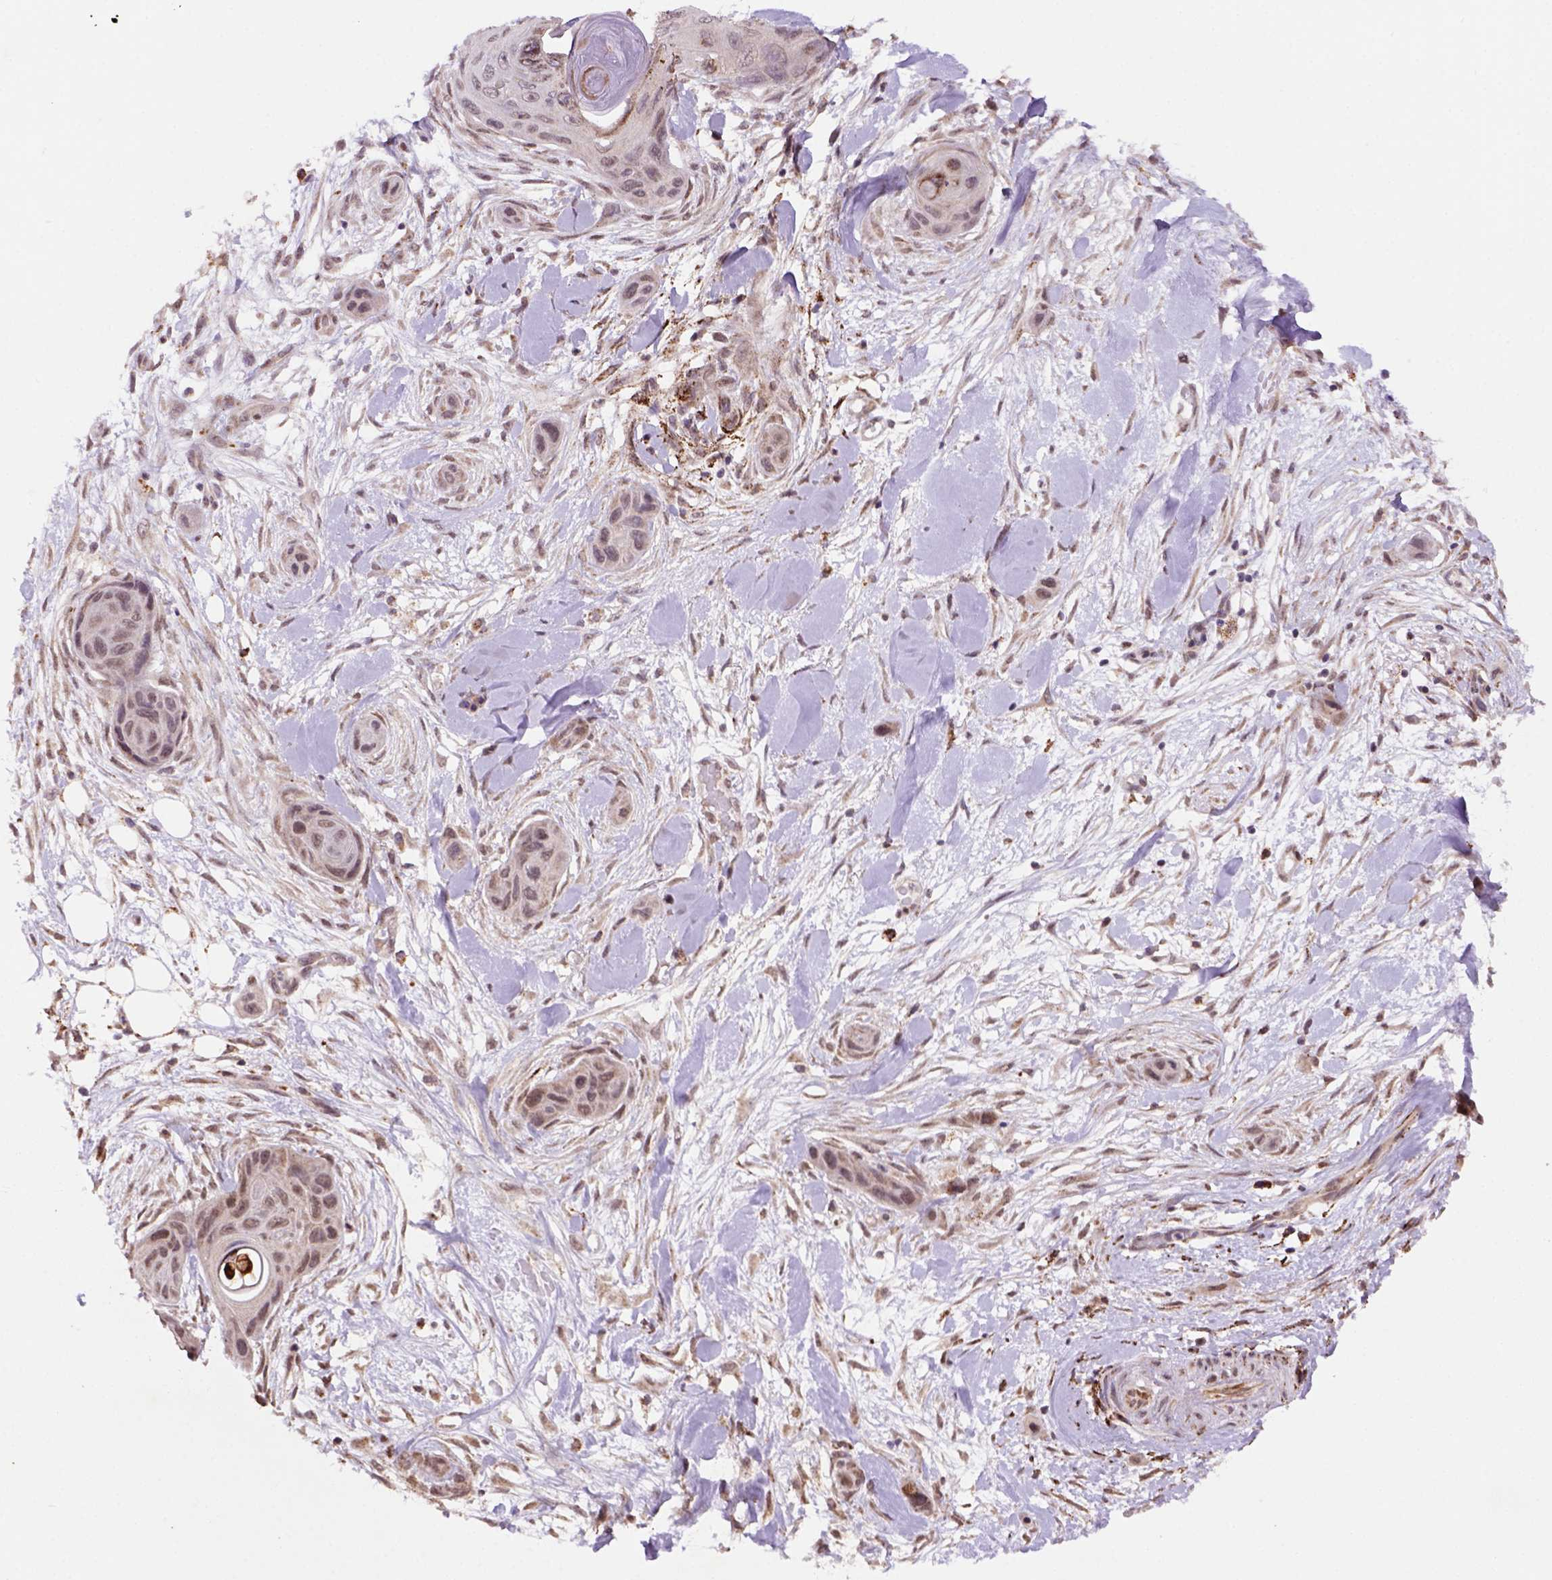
{"staining": {"intensity": "negative", "quantity": "none", "location": "none"}, "tissue": "skin cancer", "cell_type": "Tumor cells", "image_type": "cancer", "snomed": [{"axis": "morphology", "description": "Squamous cell carcinoma, NOS"}, {"axis": "topography", "description": "Skin"}], "caption": "Squamous cell carcinoma (skin) was stained to show a protein in brown. There is no significant staining in tumor cells.", "gene": "FZD7", "patient": {"sex": "male", "age": 82}}